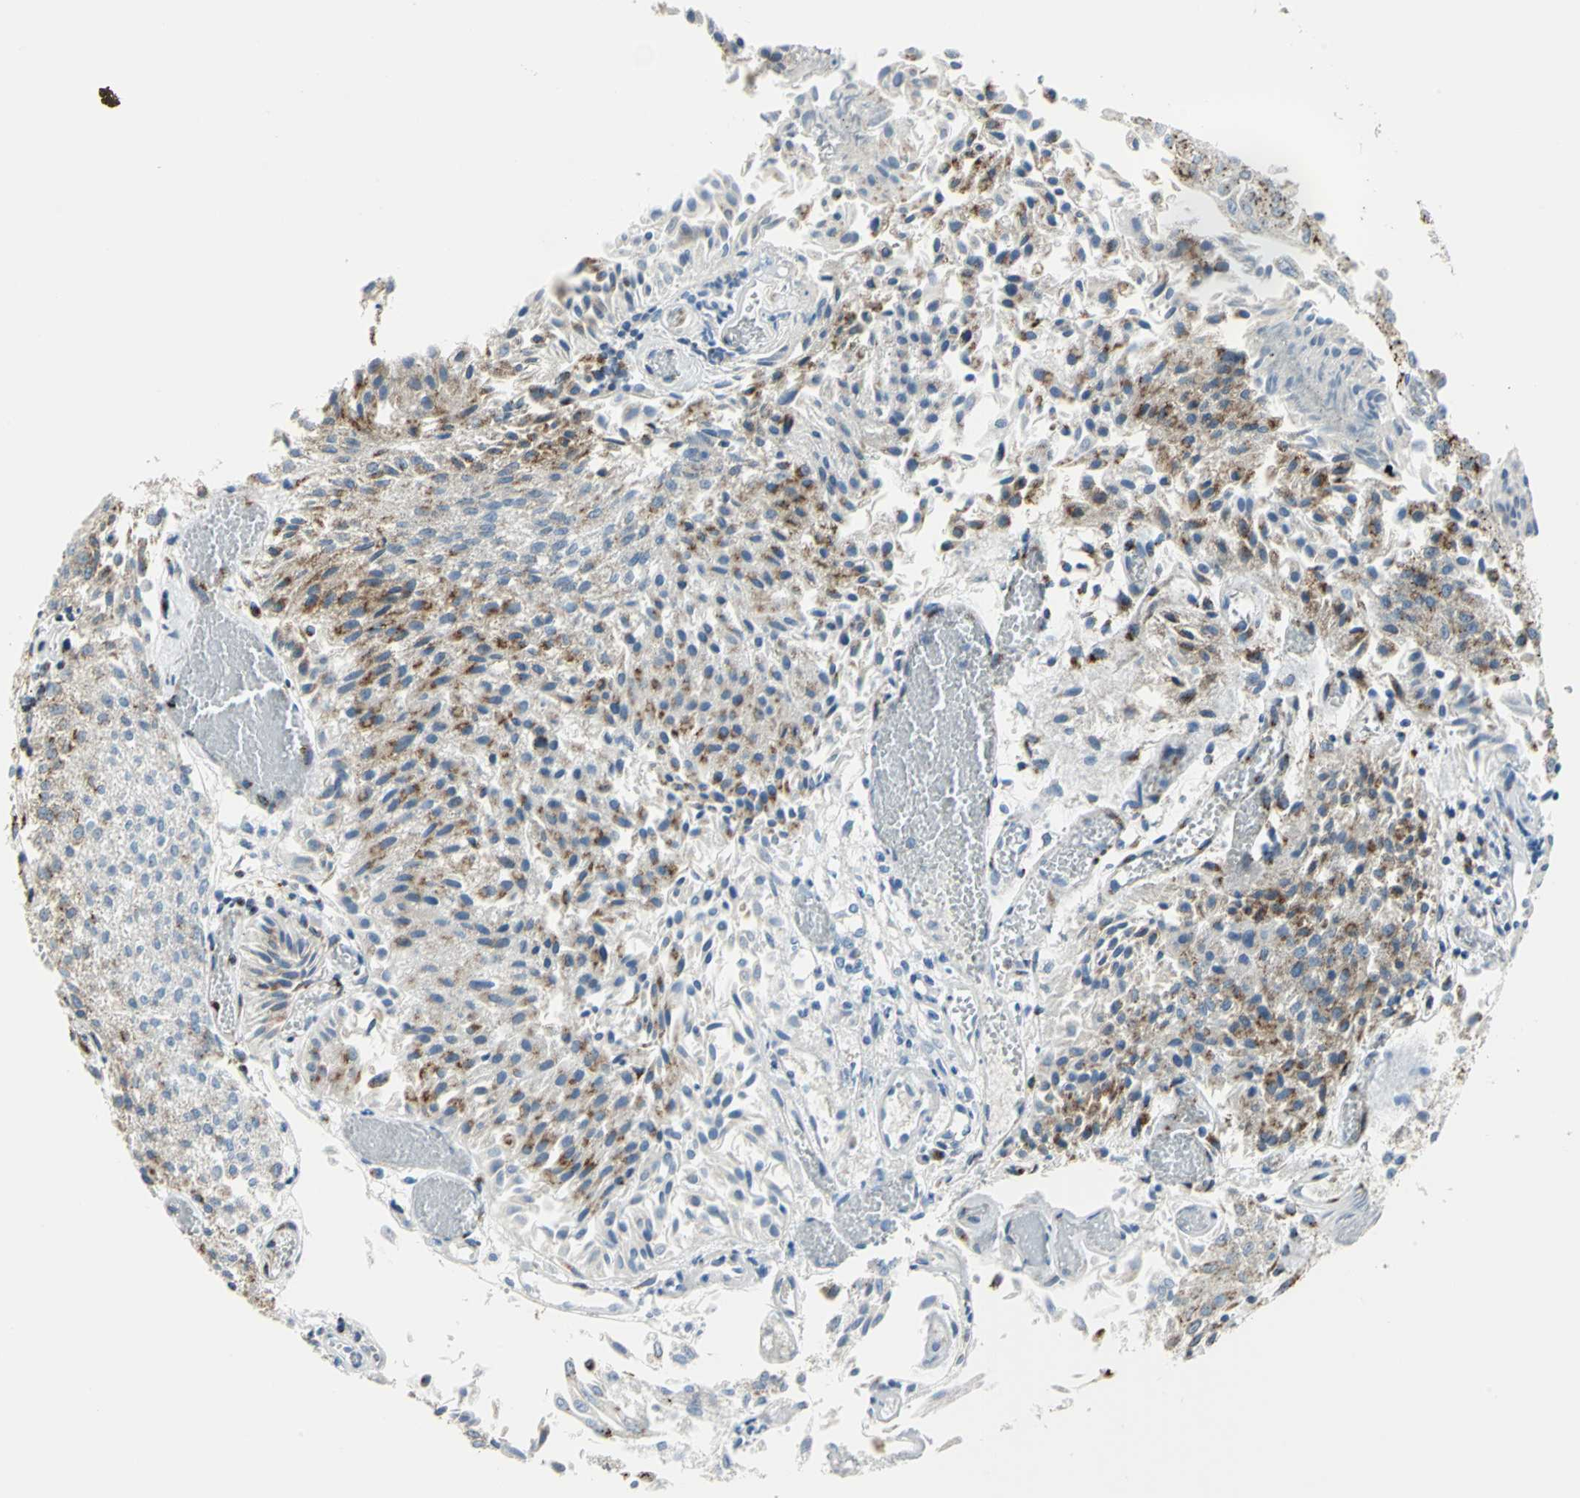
{"staining": {"intensity": "moderate", "quantity": "25%-75%", "location": "cytoplasmic/membranous"}, "tissue": "urothelial cancer", "cell_type": "Tumor cells", "image_type": "cancer", "snomed": [{"axis": "morphology", "description": "Urothelial carcinoma, Low grade"}, {"axis": "topography", "description": "Urinary bladder"}], "caption": "Moderate cytoplasmic/membranous expression is identified in approximately 25%-75% of tumor cells in urothelial carcinoma (low-grade). The staining was performed using DAB (3,3'-diaminobenzidine), with brown indicating positive protein expression. Nuclei are stained blue with hematoxylin.", "gene": "GPR3", "patient": {"sex": "male", "age": 86}}